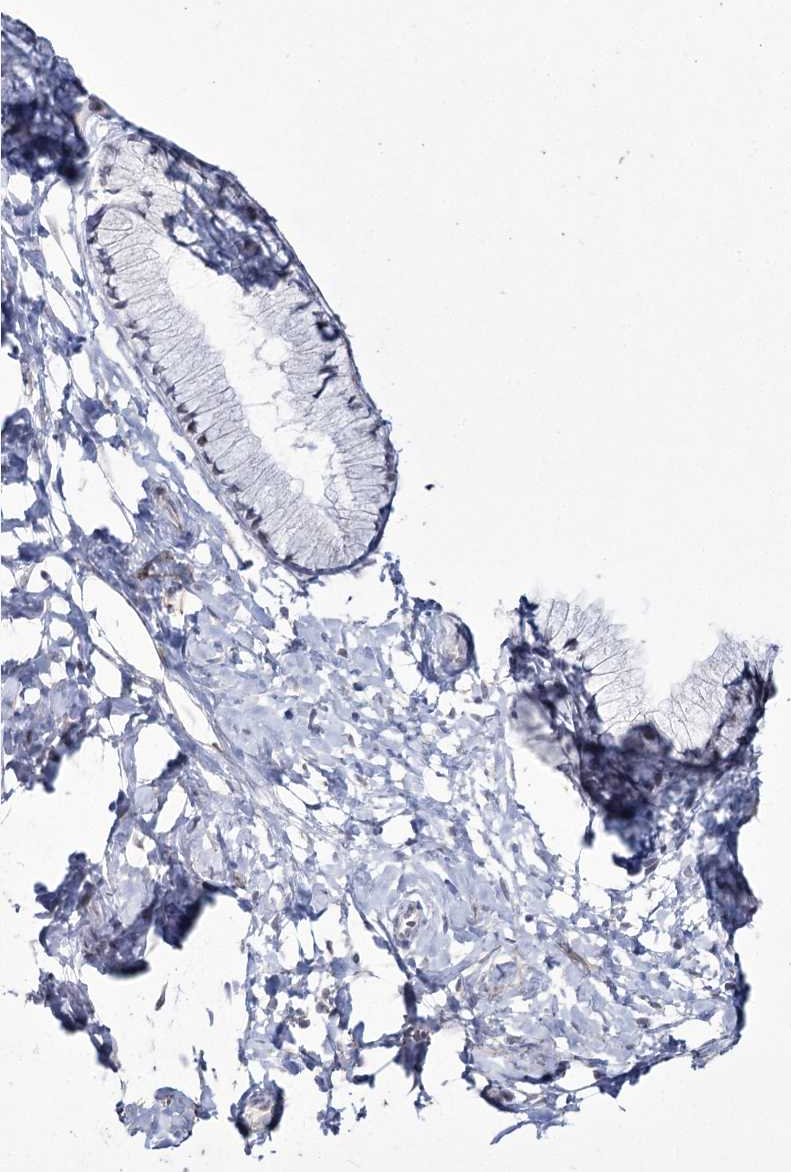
{"staining": {"intensity": "negative", "quantity": "none", "location": "none"}, "tissue": "cervix", "cell_type": "Glandular cells", "image_type": "normal", "snomed": [{"axis": "morphology", "description": "Normal tissue, NOS"}, {"axis": "topography", "description": "Cervix"}], "caption": "The micrograph displays no significant positivity in glandular cells of cervix. The staining was performed using DAB to visualize the protein expression in brown, while the nuclei were stained in blue with hematoxylin (Magnification: 20x).", "gene": "YBX3", "patient": {"sex": "female", "age": 33}}